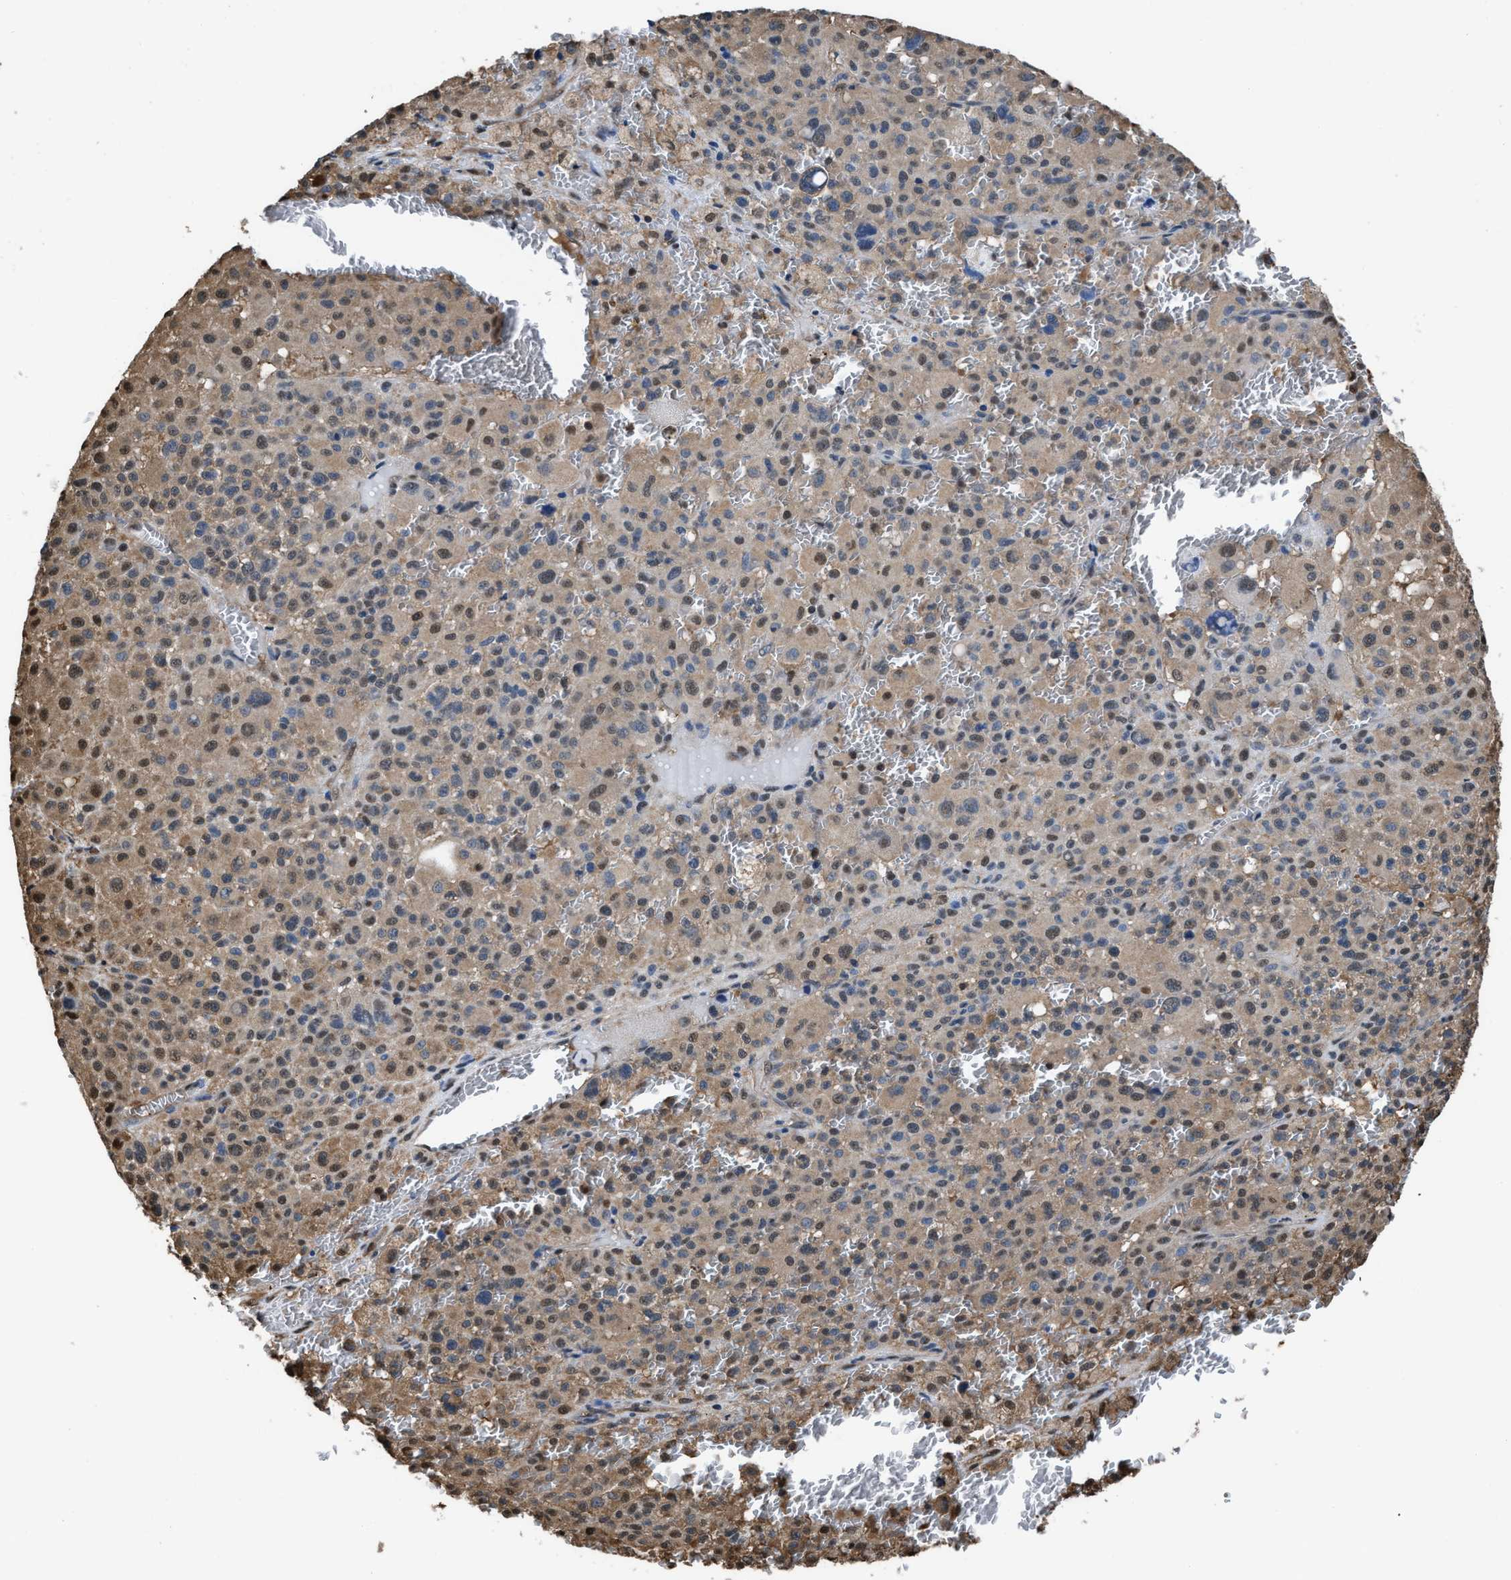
{"staining": {"intensity": "weak", "quantity": "25%-75%", "location": "nuclear"}, "tissue": "melanoma", "cell_type": "Tumor cells", "image_type": "cancer", "snomed": [{"axis": "morphology", "description": "Malignant melanoma, Metastatic site"}, {"axis": "topography", "description": "Skin"}], "caption": "A high-resolution photomicrograph shows immunohistochemistry staining of melanoma, which displays weak nuclear staining in about 25%-75% of tumor cells. The staining was performed using DAB to visualize the protein expression in brown, while the nuclei were stained in blue with hematoxylin (Magnification: 20x).", "gene": "FNTA", "patient": {"sex": "female", "age": 74}}